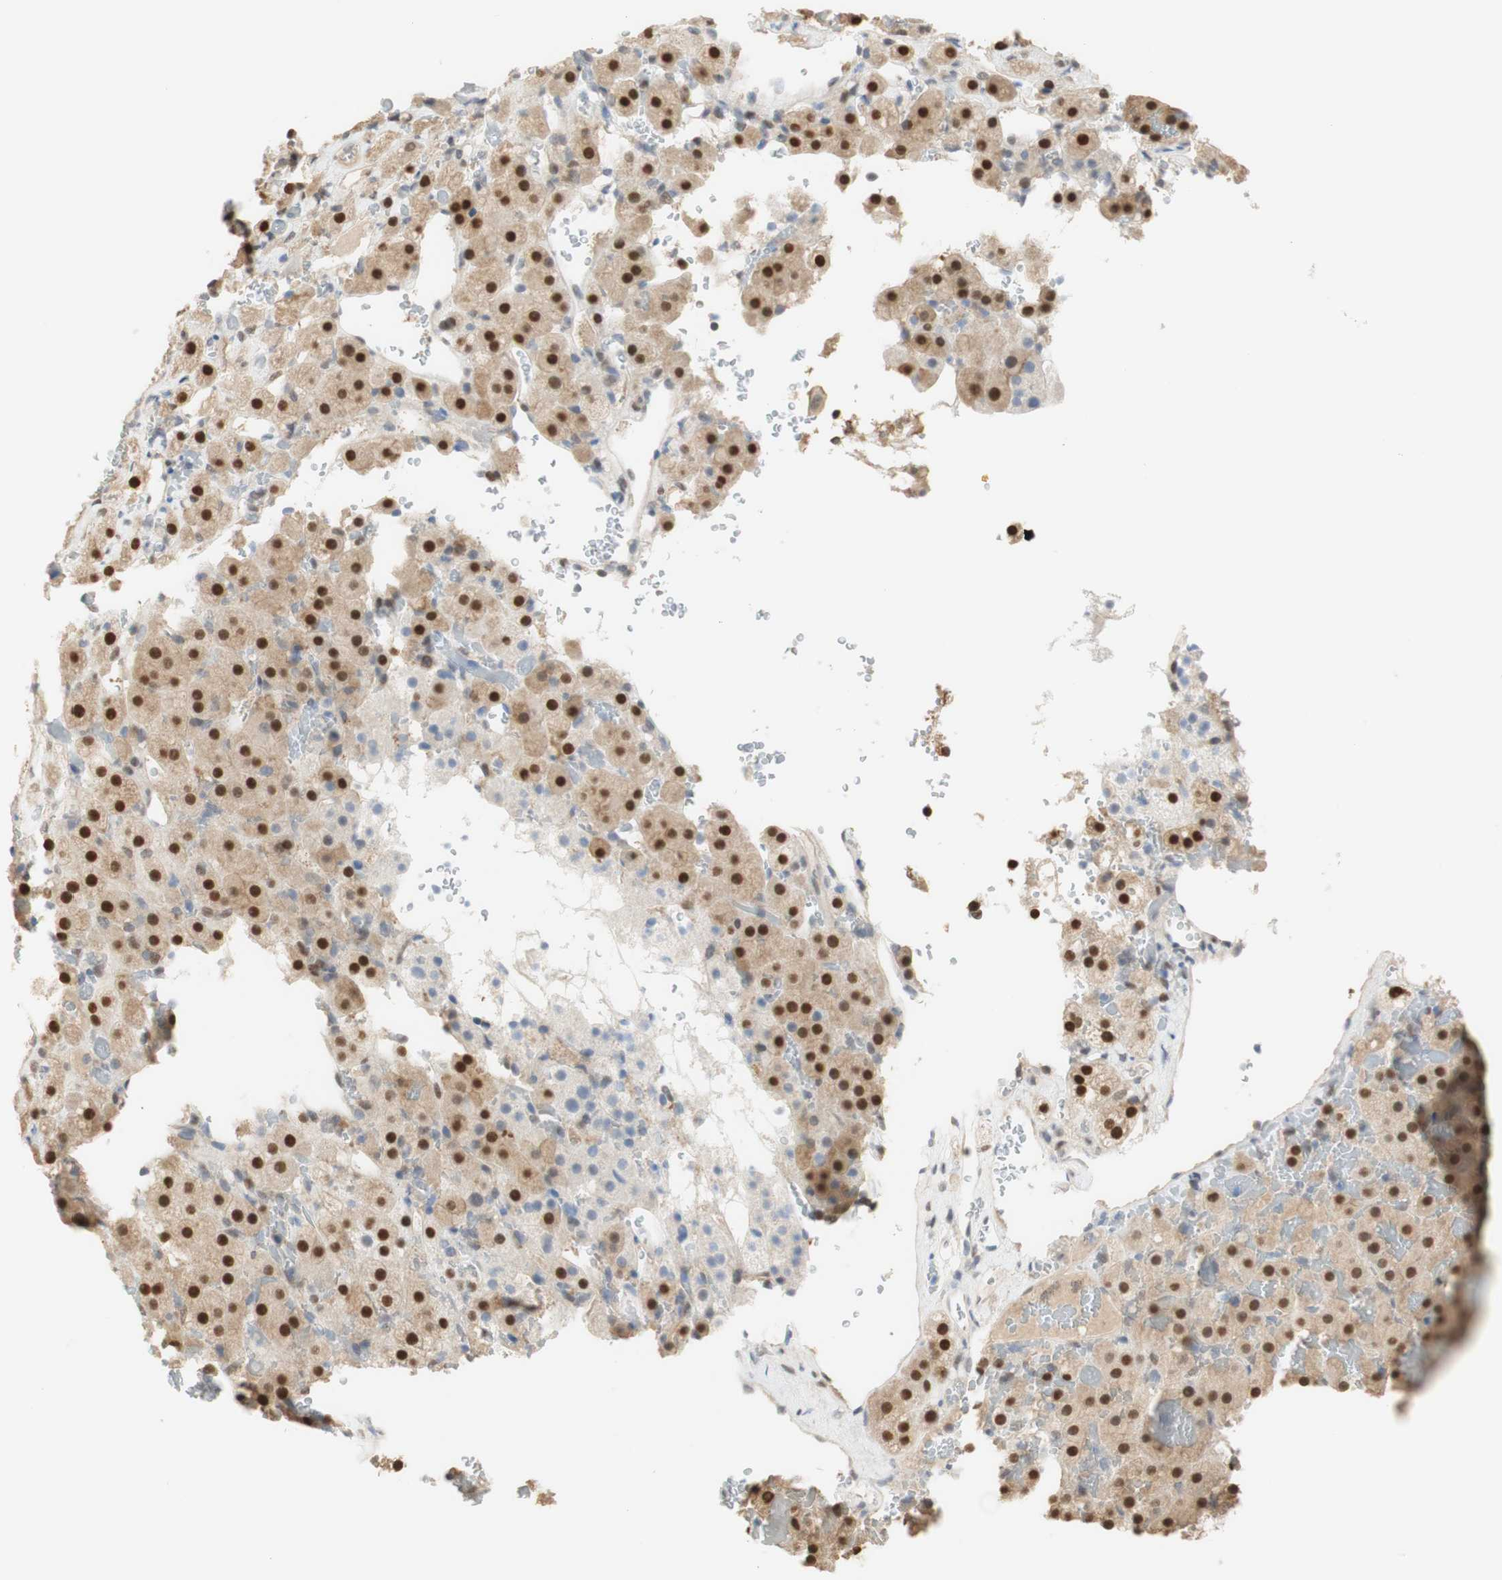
{"staining": {"intensity": "strong", "quantity": ">75%", "location": "cytoplasmic/membranous,nuclear"}, "tissue": "adrenal gland", "cell_type": "Glandular cells", "image_type": "normal", "snomed": [{"axis": "morphology", "description": "Normal tissue, NOS"}, {"axis": "topography", "description": "Adrenal gland"}], "caption": "Immunohistochemistry (IHC) micrograph of normal adrenal gland stained for a protein (brown), which demonstrates high levels of strong cytoplasmic/membranous,nuclear staining in approximately >75% of glandular cells.", "gene": "NAP1L4", "patient": {"sex": "female", "age": 59}}